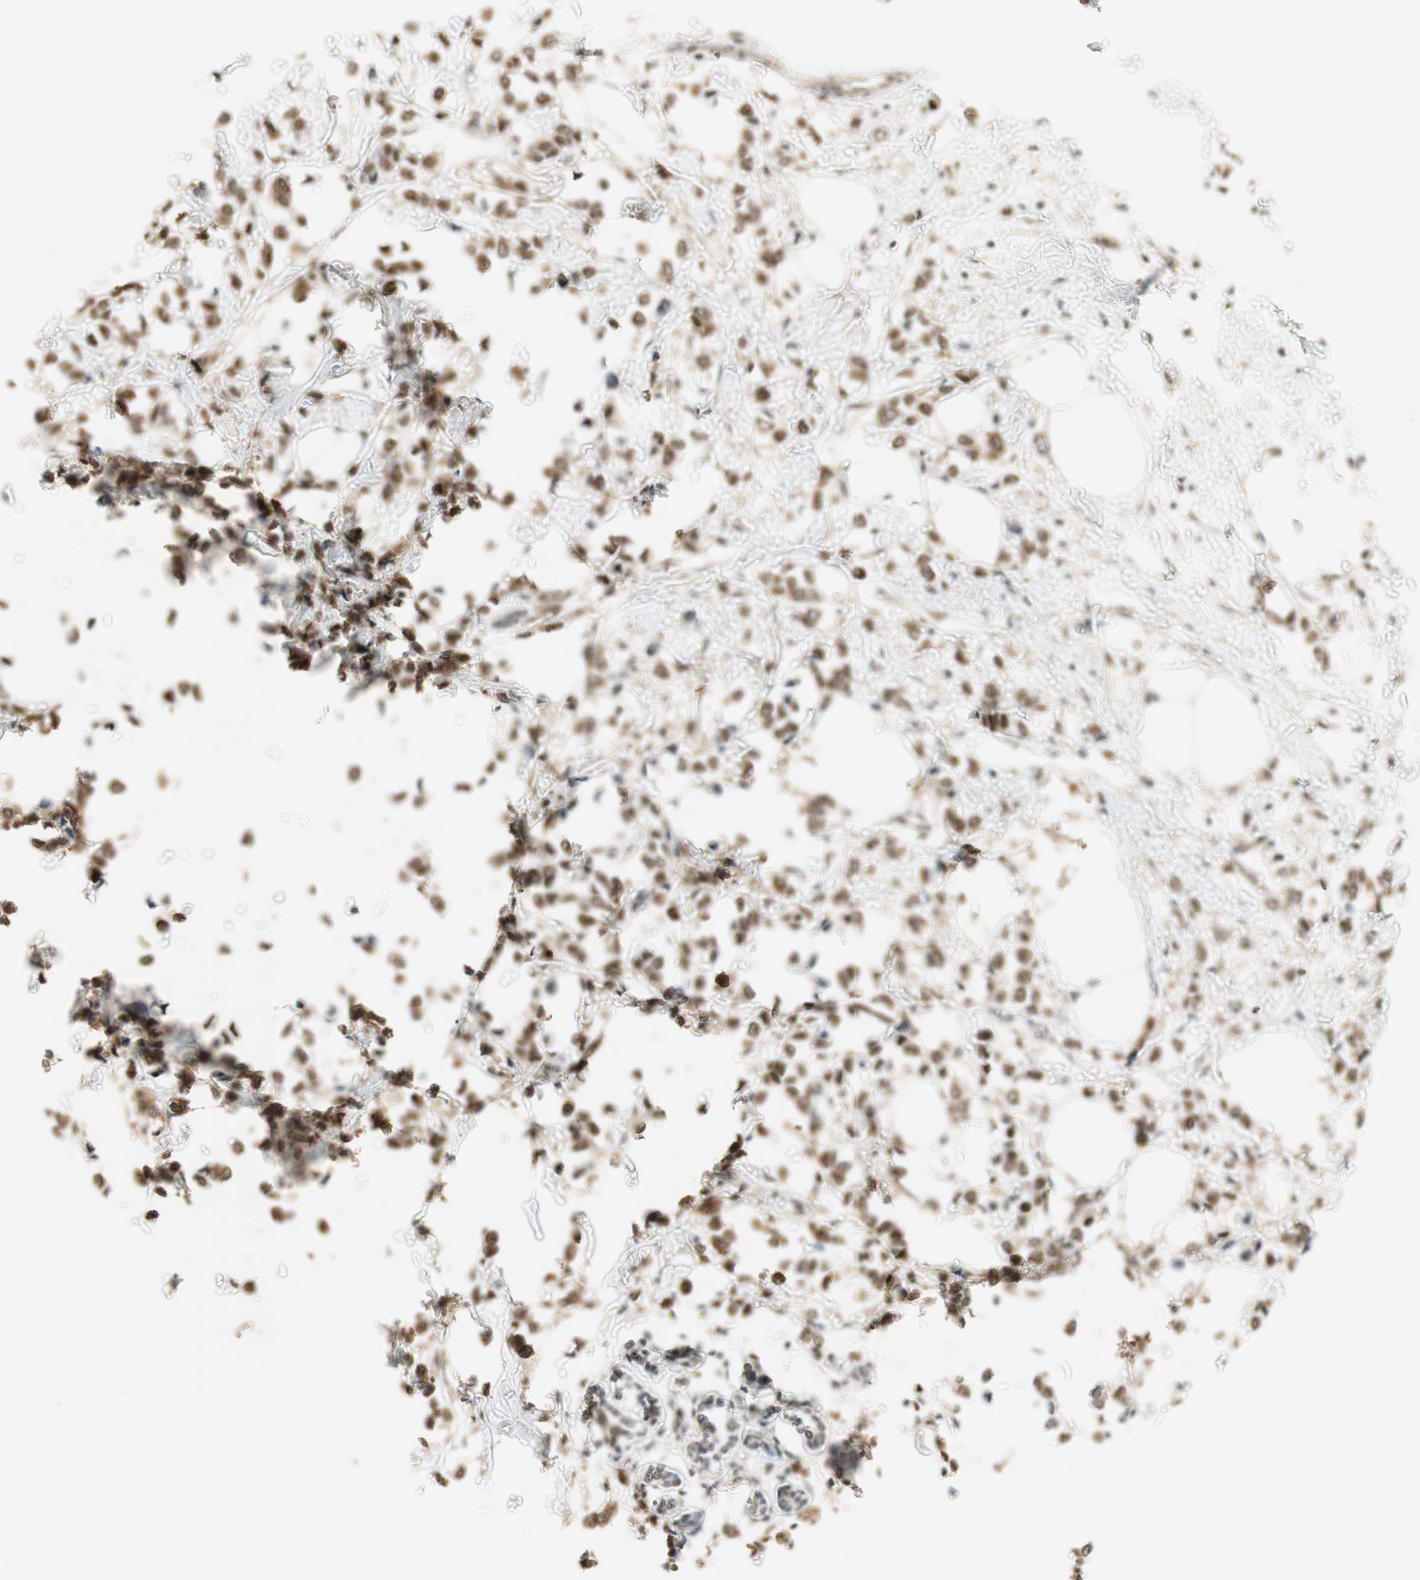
{"staining": {"intensity": "weak", "quantity": ">75%", "location": "cytoplasmic/membranous"}, "tissue": "breast cancer", "cell_type": "Tumor cells", "image_type": "cancer", "snomed": [{"axis": "morphology", "description": "Lobular carcinoma"}, {"axis": "topography", "description": "Breast"}], "caption": "There is low levels of weak cytoplasmic/membranous staining in tumor cells of breast cancer (lobular carcinoma), as demonstrated by immunohistochemical staining (brown color).", "gene": "IPO5", "patient": {"sex": "female", "age": 51}}